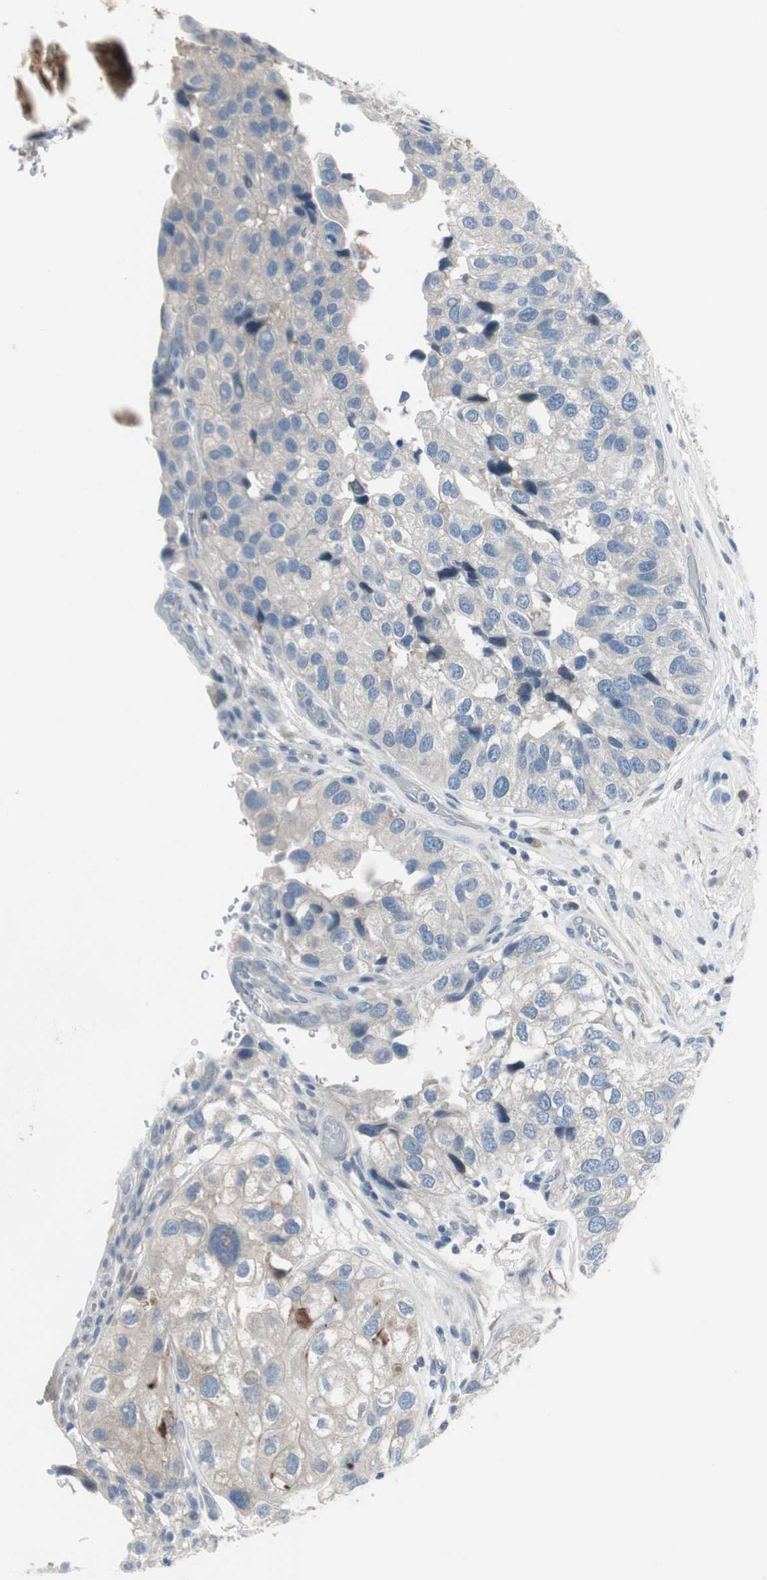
{"staining": {"intensity": "negative", "quantity": "none", "location": "none"}, "tissue": "urothelial cancer", "cell_type": "Tumor cells", "image_type": "cancer", "snomed": [{"axis": "morphology", "description": "Urothelial carcinoma, High grade"}, {"axis": "topography", "description": "Urinary bladder"}], "caption": "Human urothelial cancer stained for a protein using immunohistochemistry demonstrates no staining in tumor cells.", "gene": "PIGR", "patient": {"sex": "female", "age": 64}}